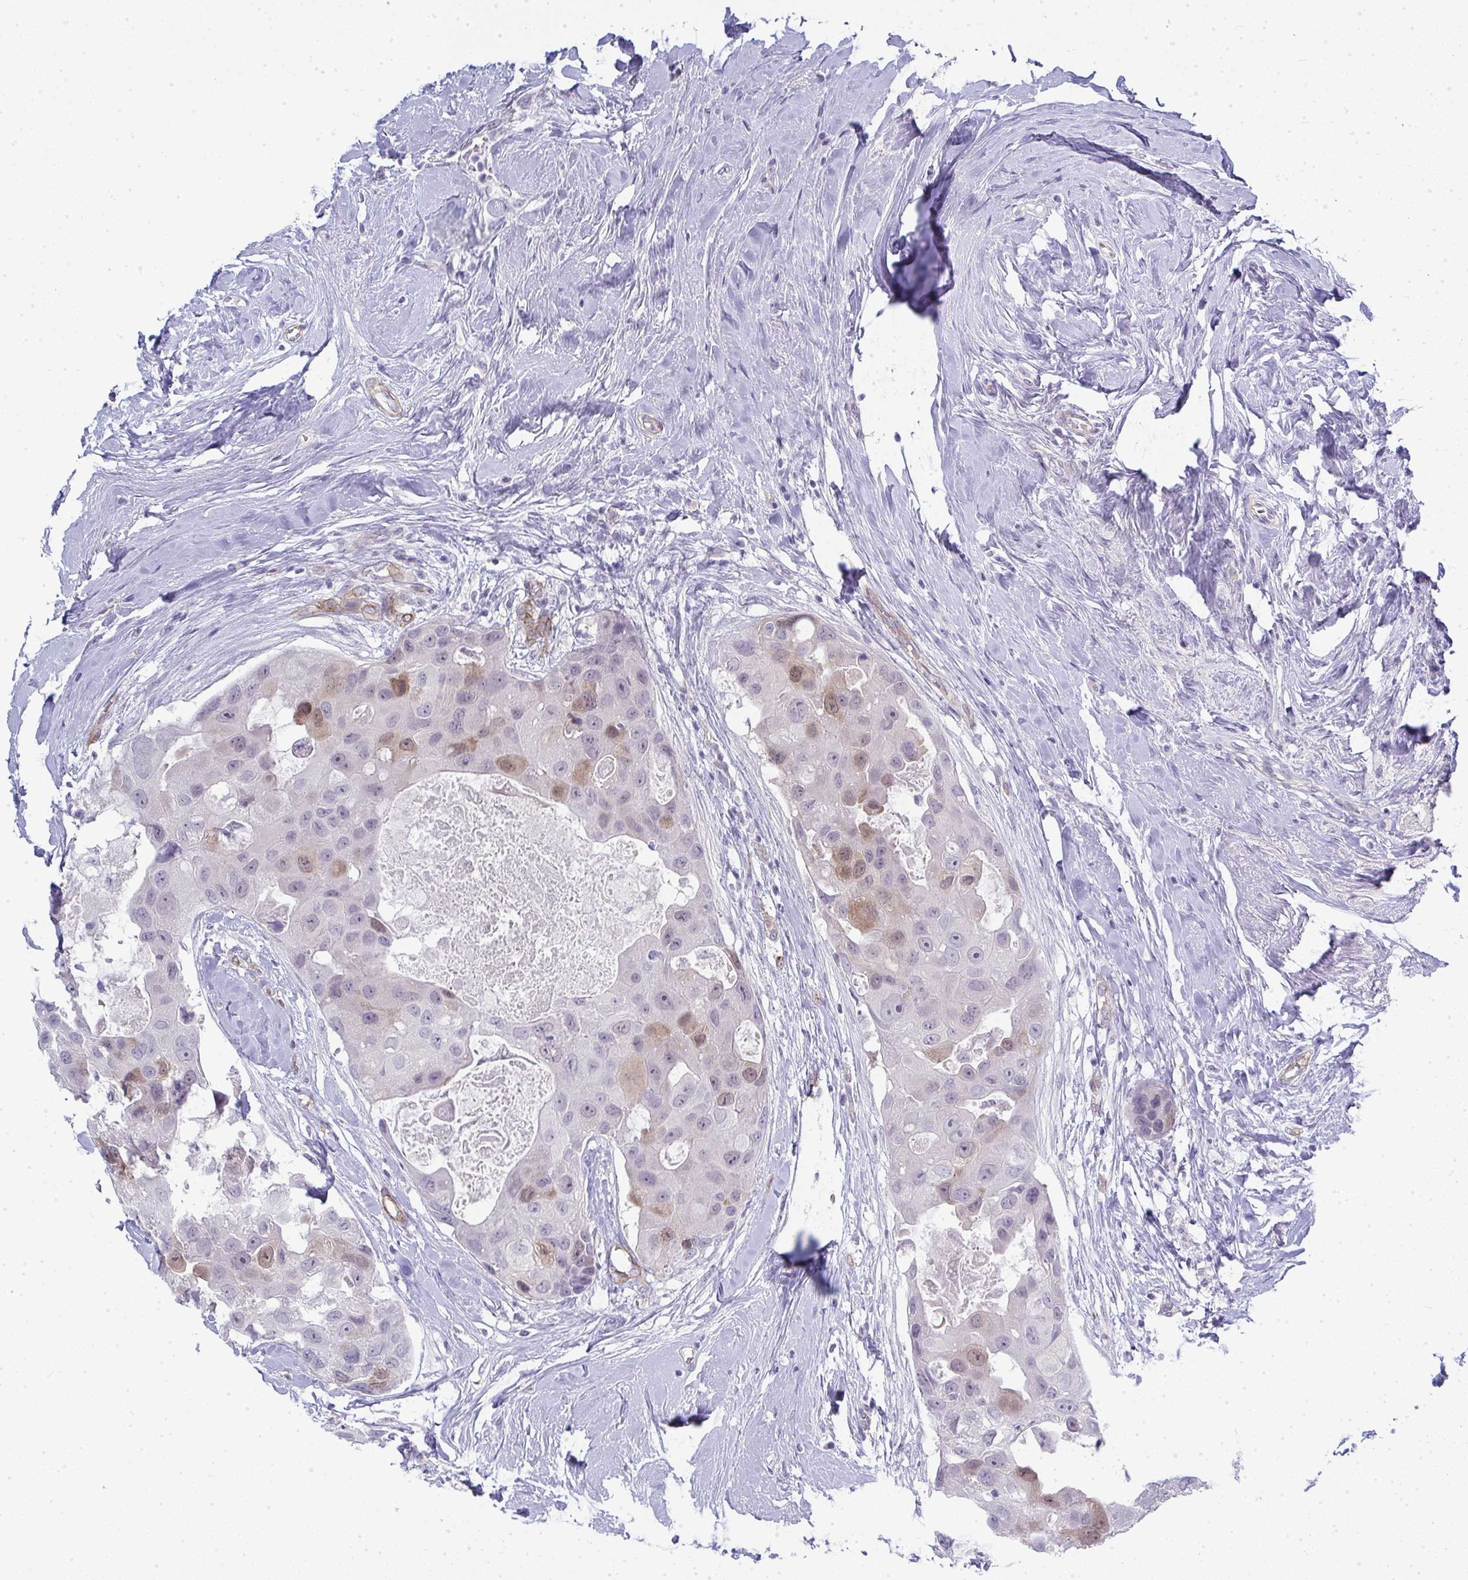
{"staining": {"intensity": "weak", "quantity": "<25%", "location": "cytoplasmic/membranous,nuclear"}, "tissue": "breast cancer", "cell_type": "Tumor cells", "image_type": "cancer", "snomed": [{"axis": "morphology", "description": "Duct carcinoma"}, {"axis": "topography", "description": "Breast"}], "caption": "An image of human breast infiltrating ductal carcinoma is negative for staining in tumor cells. (Immunohistochemistry (ihc), brightfield microscopy, high magnification).", "gene": "UBE2S", "patient": {"sex": "female", "age": 43}}